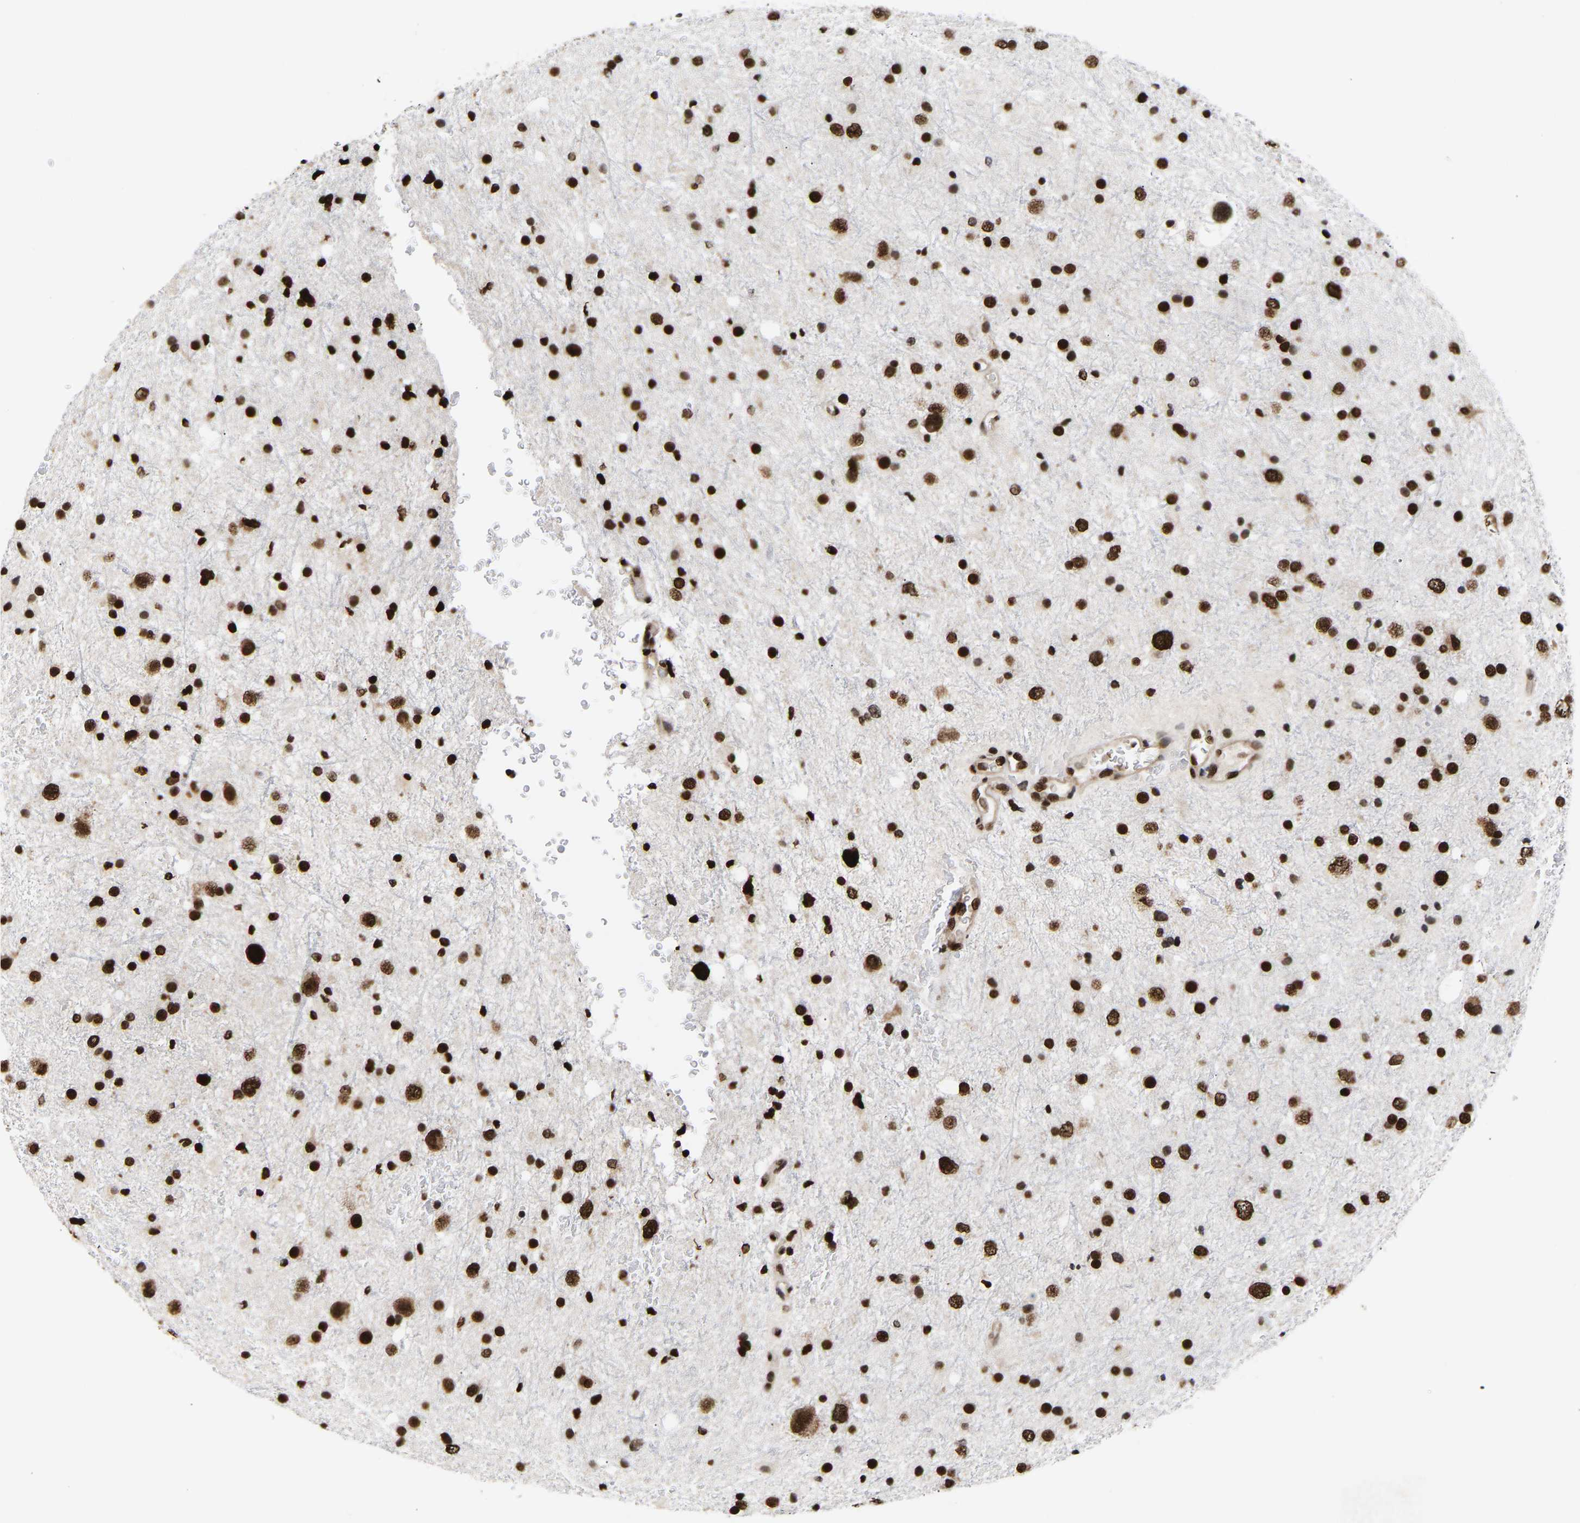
{"staining": {"intensity": "strong", "quantity": ">75%", "location": "nuclear"}, "tissue": "glioma", "cell_type": "Tumor cells", "image_type": "cancer", "snomed": [{"axis": "morphology", "description": "Glioma, malignant, Low grade"}, {"axis": "topography", "description": "Brain"}], "caption": "Brown immunohistochemical staining in malignant glioma (low-grade) exhibits strong nuclear expression in approximately >75% of tumor cells. The protein of interest is stained brown, and the nuclei are stained in blue (DAB IHC with brightfield microscopy, high magnification).", "gene": "PSIP1", "patient": {"sex": "female", "age": 37}}